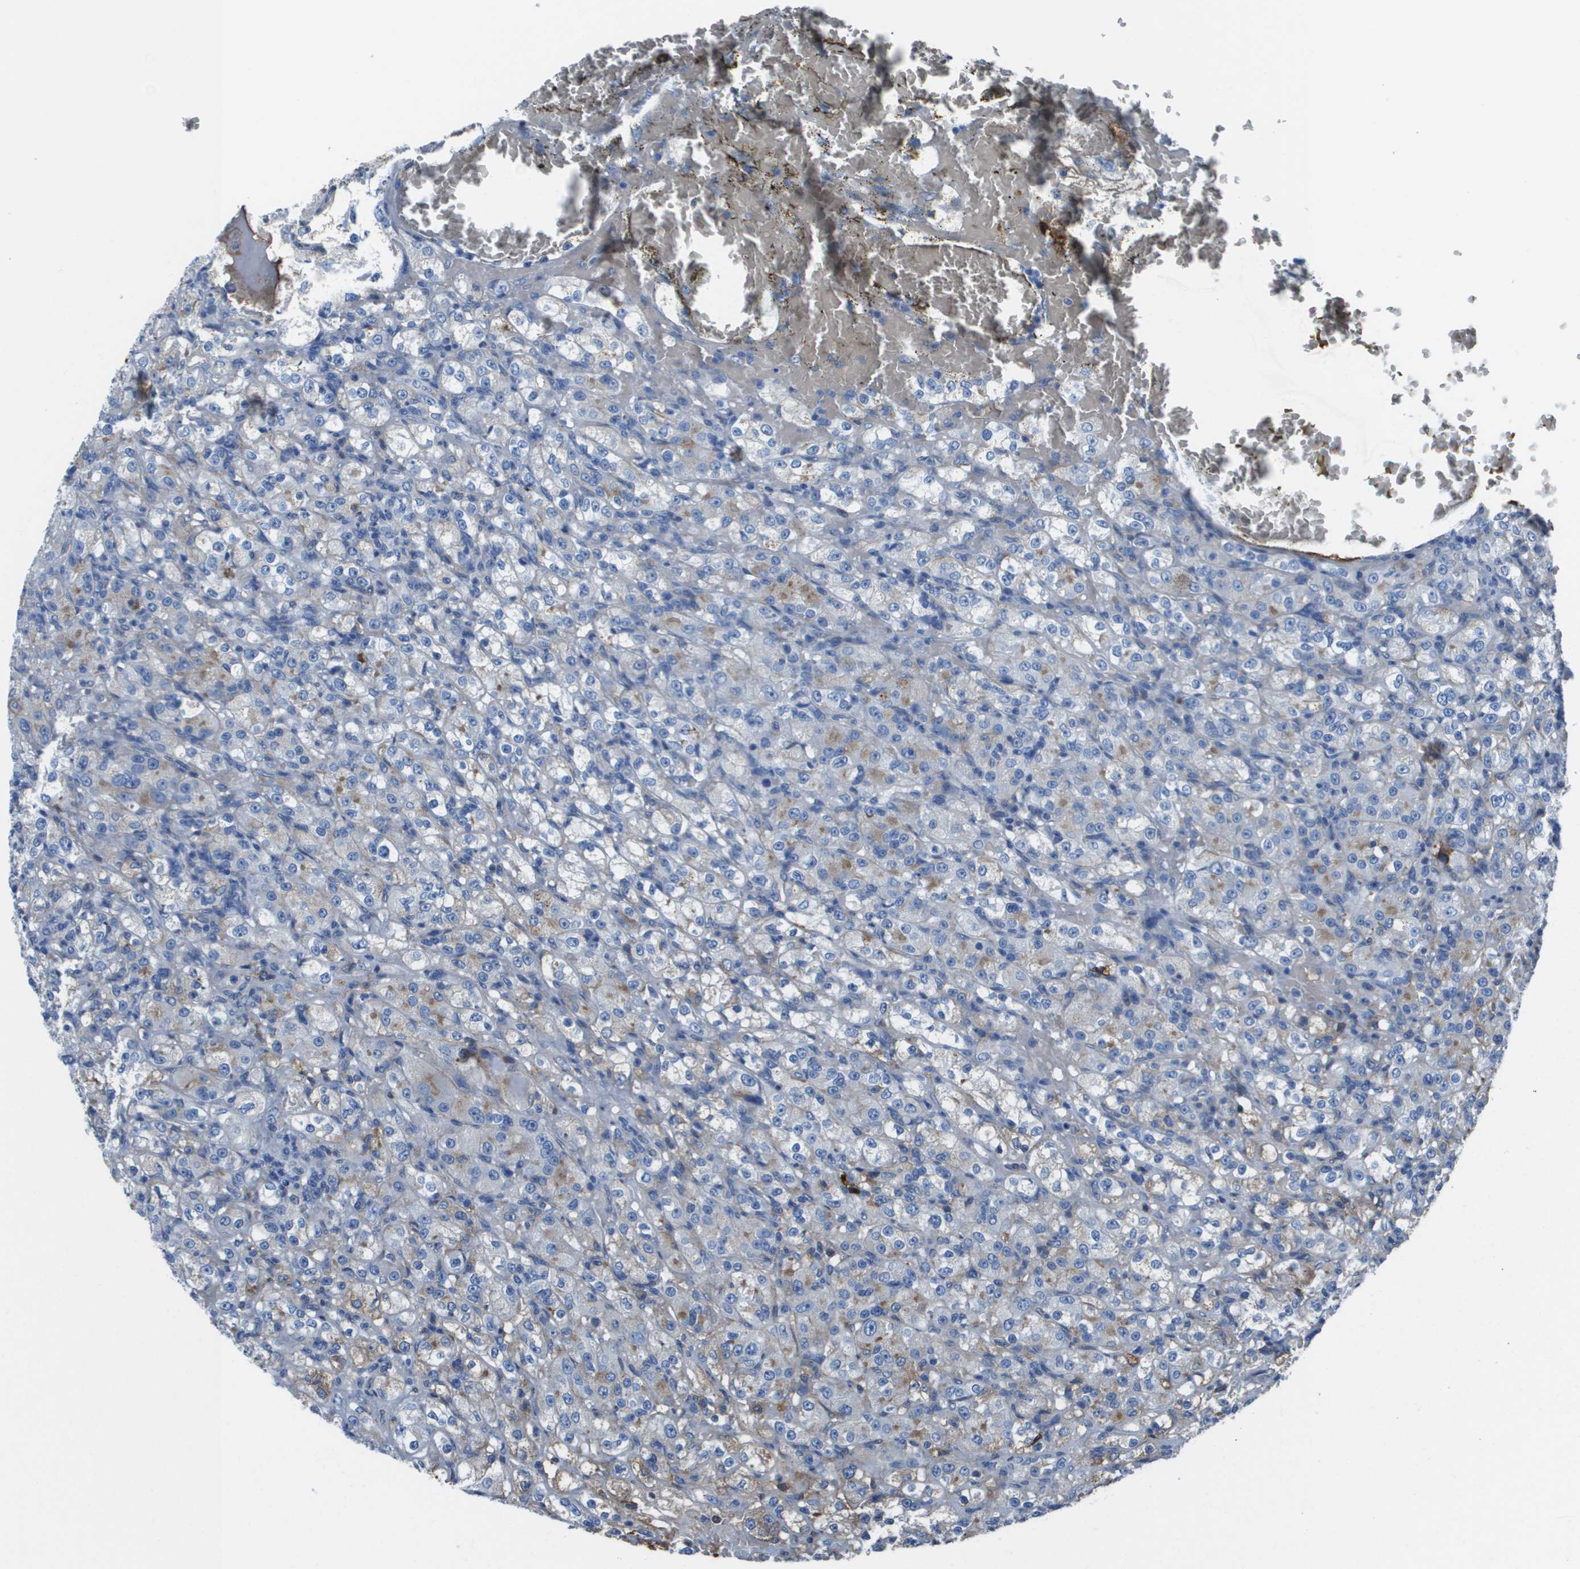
{"staining": {"intensity": "negative", "quantity": "none", "location": "none"}, "tissue": "renal cancer", "cell_type": "Tumor cells", "image_type": "cancer", "snomed": [{"axis": "morphology", "description": "Normal tissue, NOS"}, {"axis": "morphology", "description": "Adenocarcinoma, NOS"}, {"axis": "topography", "description": "Kidney"}], "caption": "Immunohistochemical staining of human renal cancer displays no significant positivity in tumor cells.", "gene": "VTN", "patient": {"sex": "male", "age": 61}}